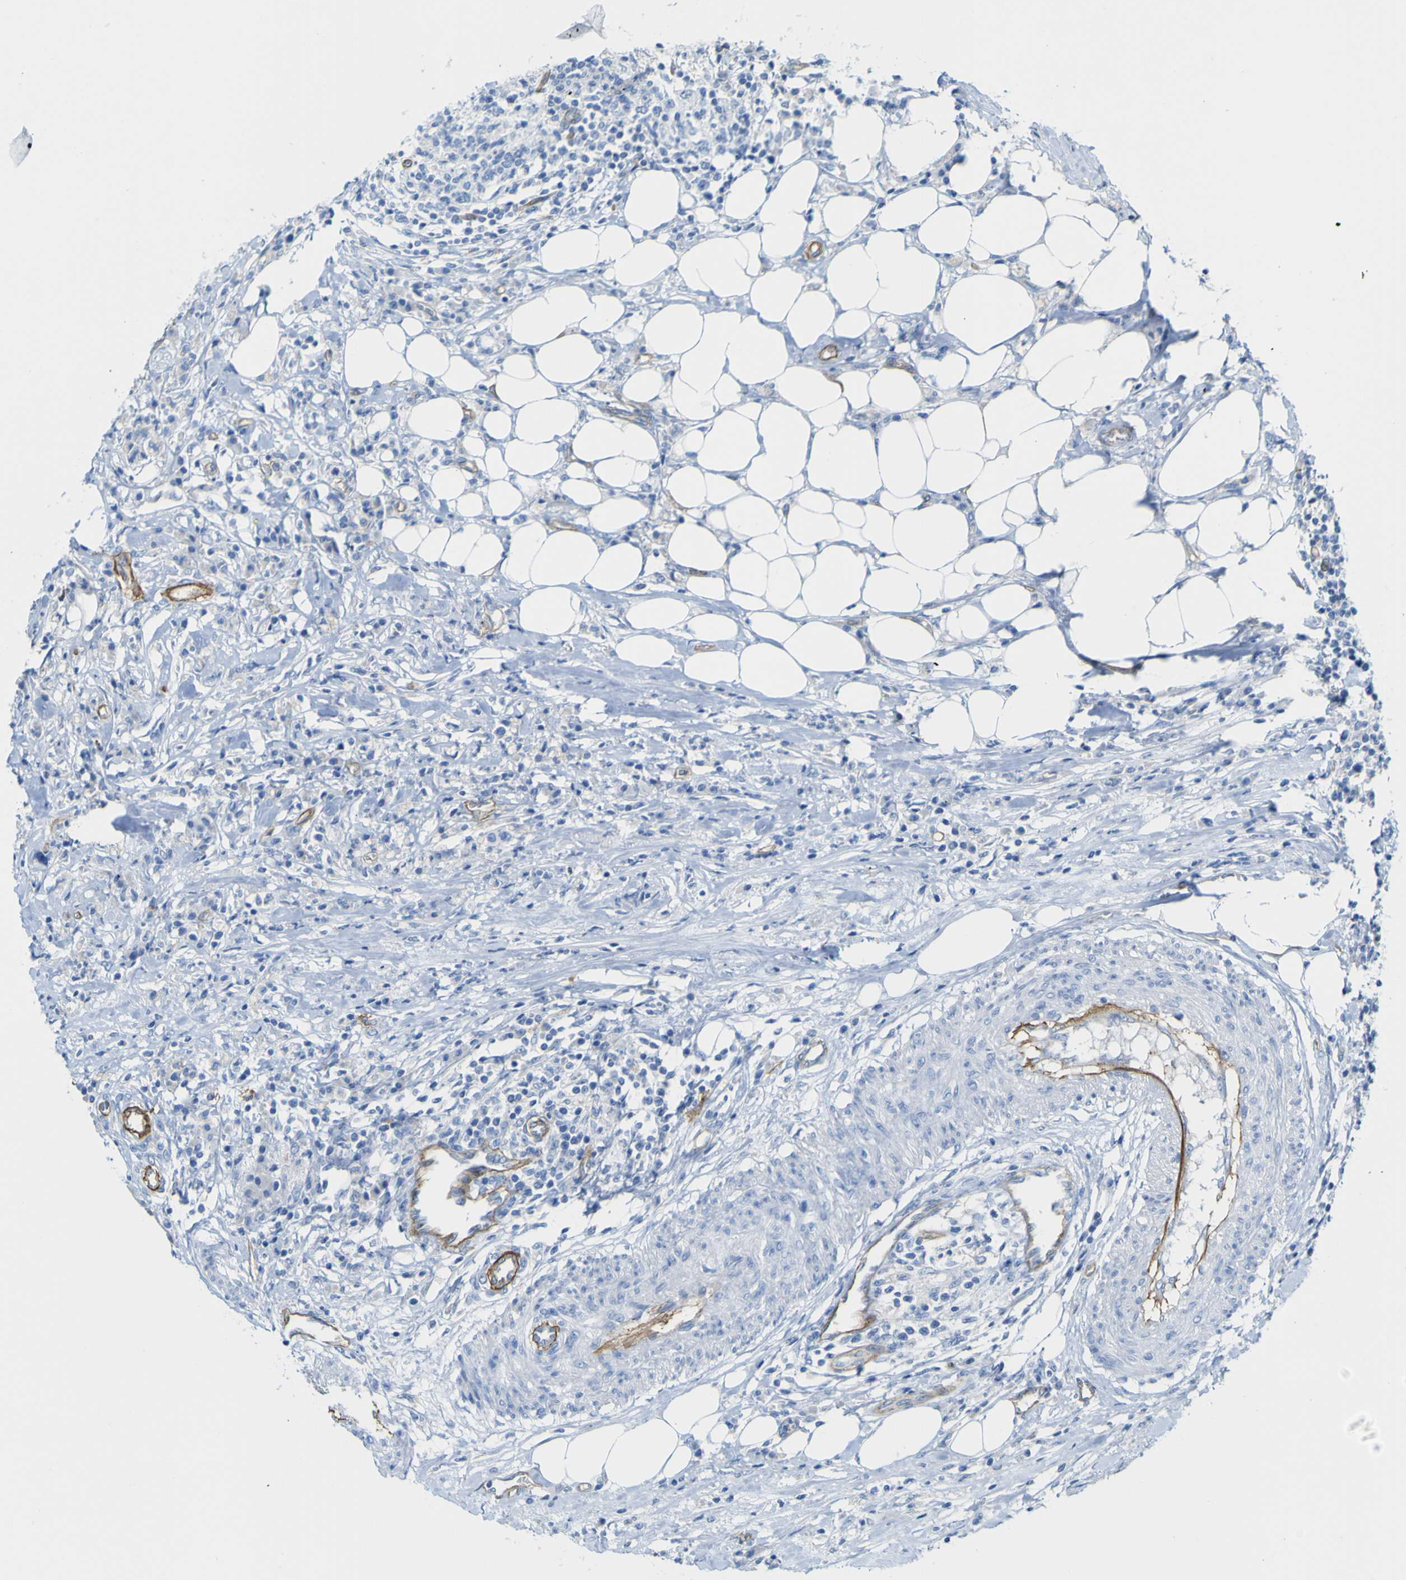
{"staining": {"intensity": "negative", "quantity": "none", "location": "none"}, "tissue": "colorectal cancer", "cell_type": "Tumor cells", "image_type": "cancer", "snomed": [{"axis": "morphology", "description": "Adenocarcinoma, NOS"}, {"axis": "topography", "description": "Colon"}], "caption": "Immunohistochemical staining of colorectal adenocarcinoma displays no significant staining in tumor cells. (DAB immunohistochemistry (IHC) visualized using brightfield microscopy, high magnification).", "gene": "CD93", "patient": {"sex": "male", "age": 71}}